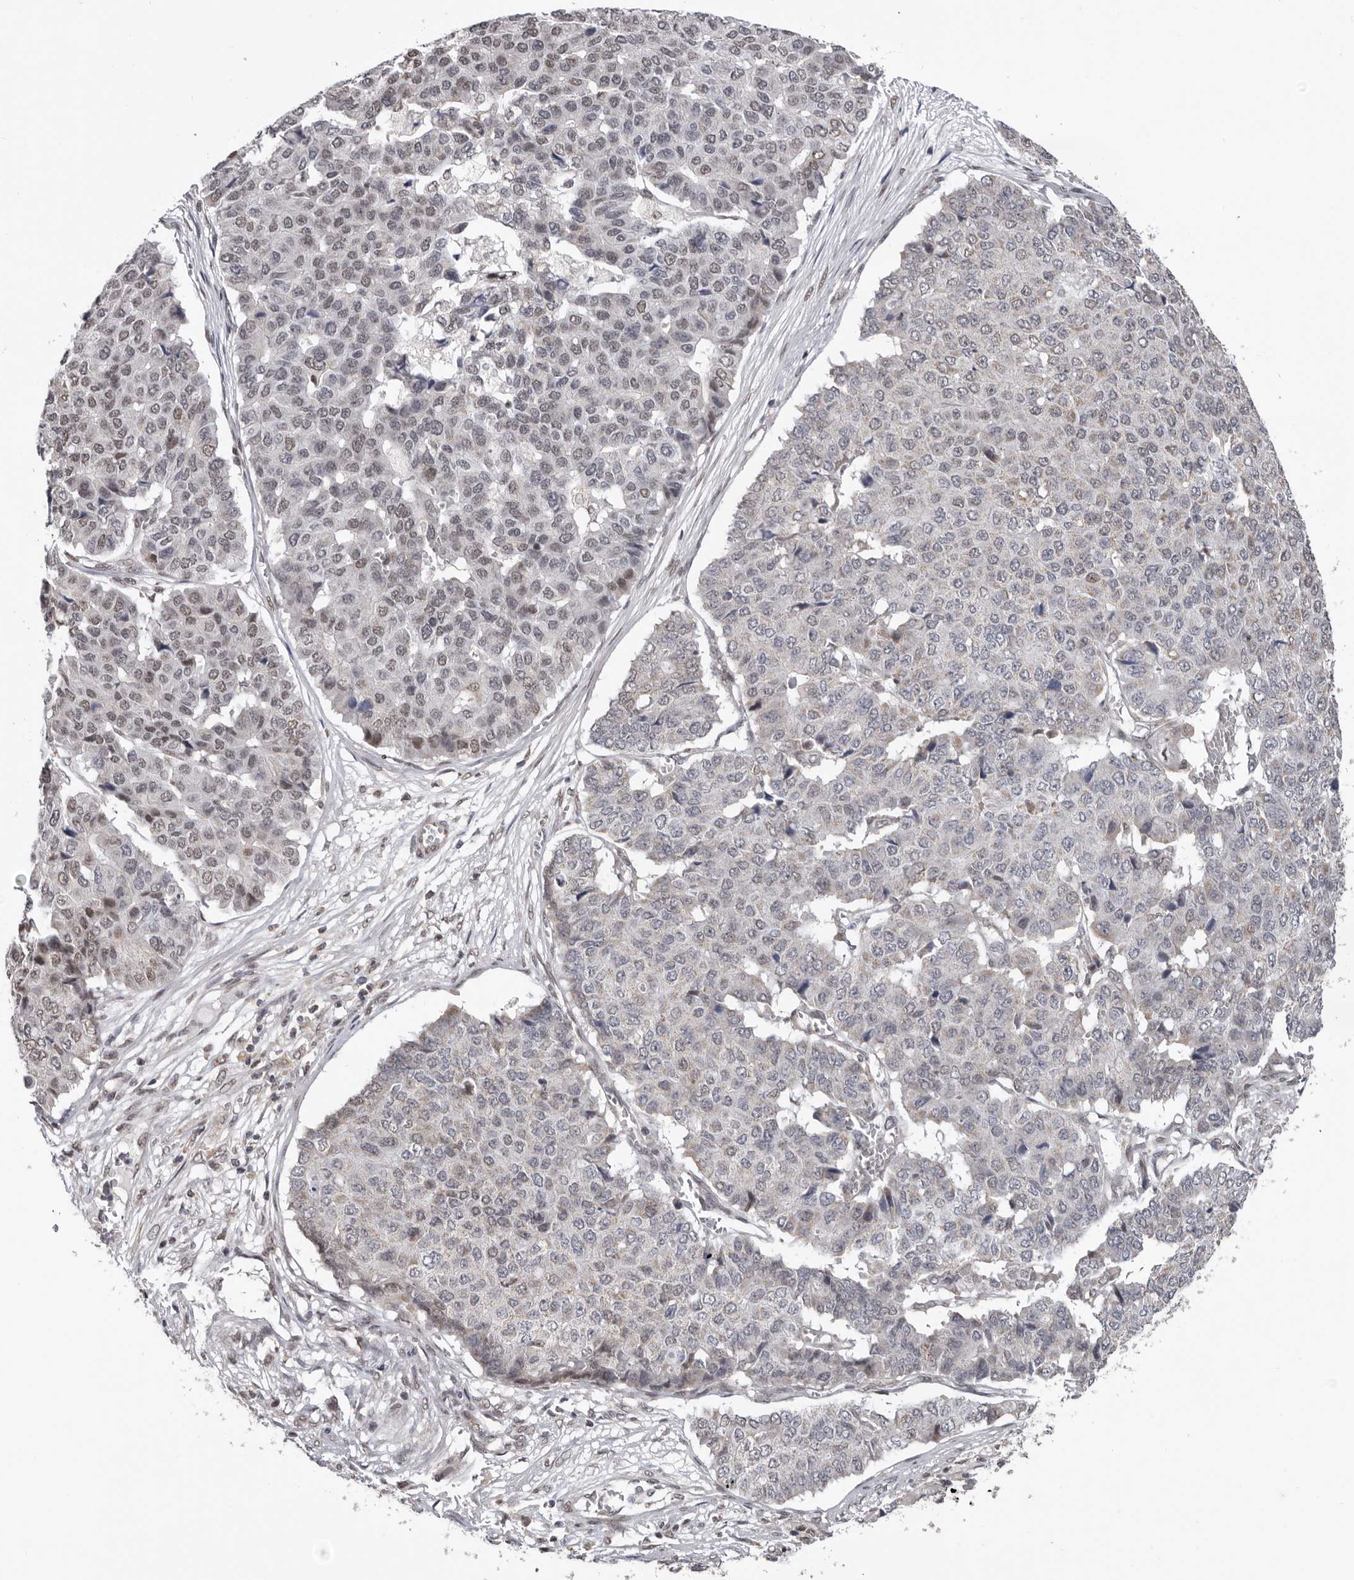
{"staining": {"intensity": "weak", "quantity": "25%-75%", "location": "nuclear"}, "tissue": "pancreatic cancer", "cell_type": "Tumor cells", "image_type": "cancer", "snomed": [{"axis": "morphology", "description": "Adenocarcinoma, NOS"}, {"axis": "topography", "description": "Pancreas"}], "caption": "Immunohistochemistry image of human pancreatic cancer (adenocarcinoma) stained for a protein (brown), which demonstrates low levels of weak nuclear expression in about 25%-75% of tumor cells.", "gene": "MOGAT2", "patient": {"sex": "male", "age": 50}}